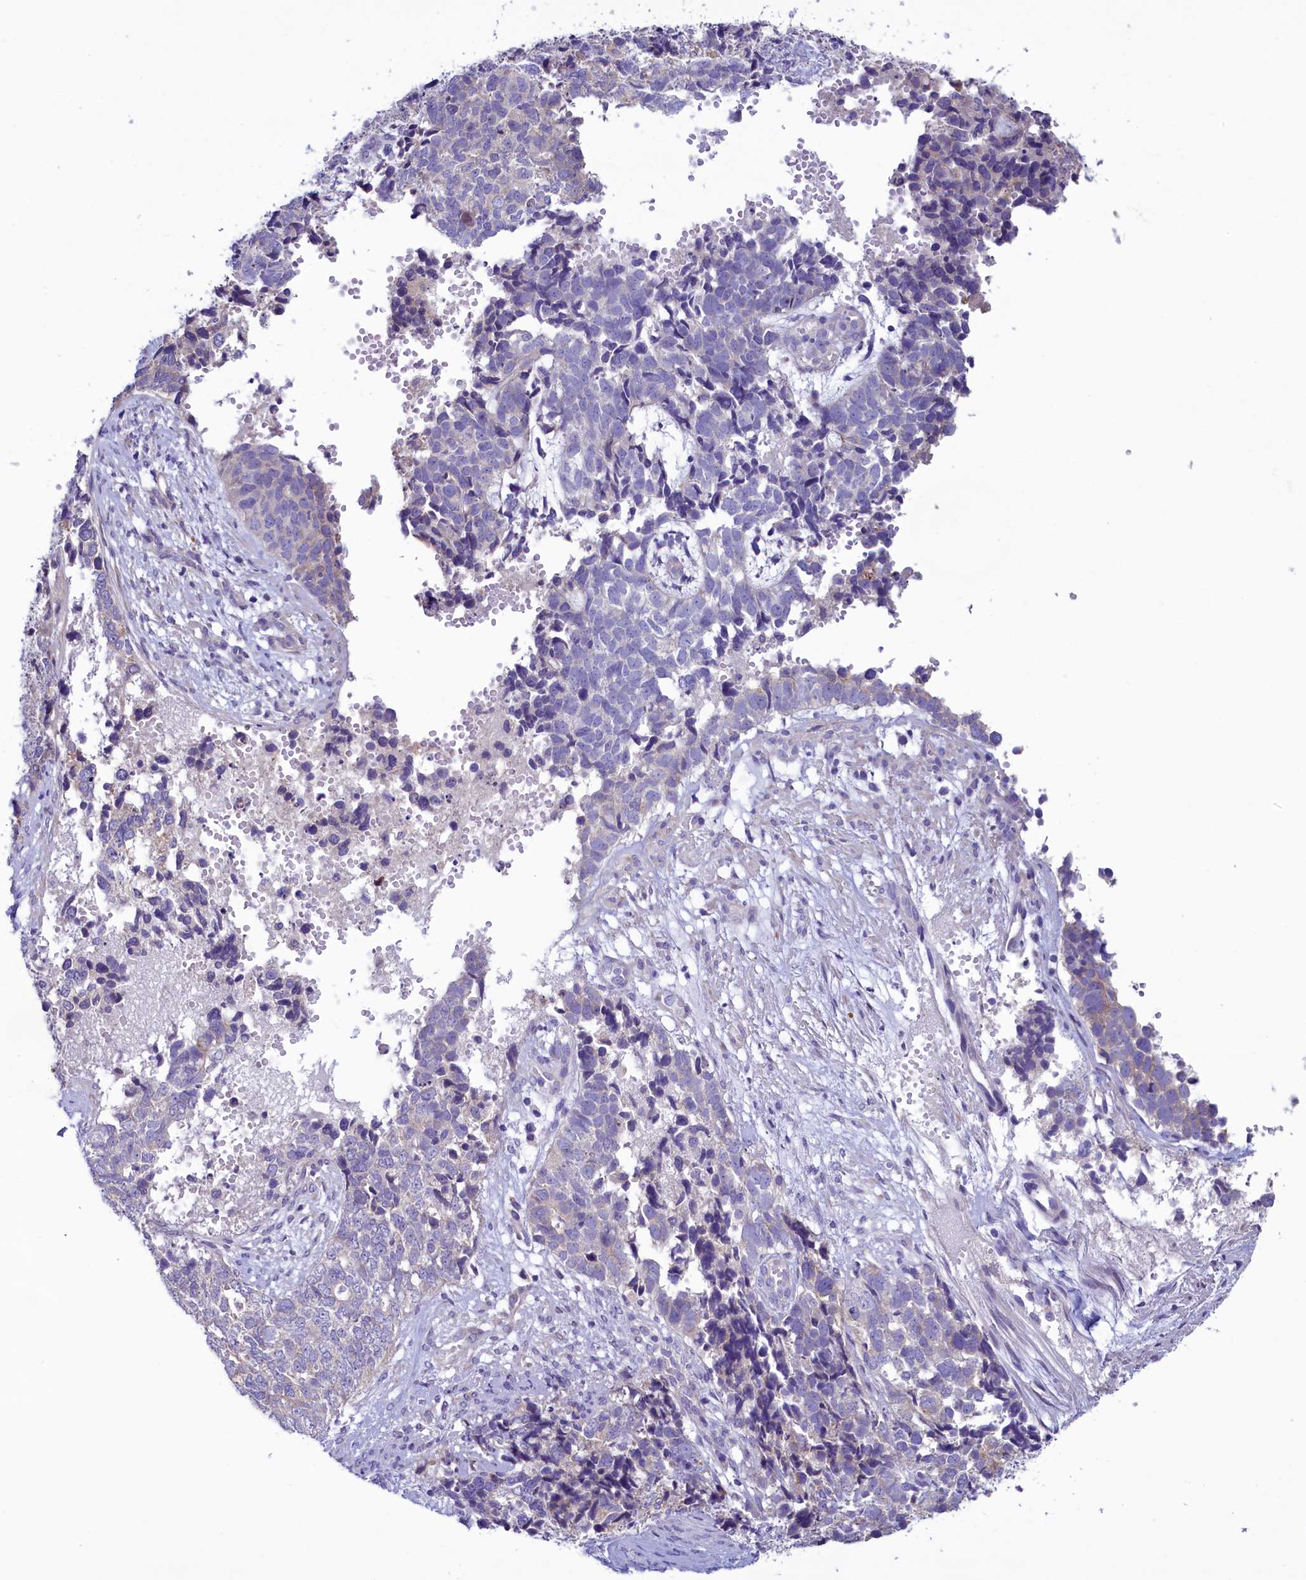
{"staining": {"intensity": "negative", "quantity": "none", "location": "none"}, "tissue": "cervical cancer", "cell_type": "Tumor cells", "image_type": "cancer", "snomed": [{"axis": "morphology", "description": "Squamous cell carcinoma, NOS"}, {"axis": "topography", "description": "Cervix"}], "caption": "Immunohistochemical staining of cervical cancer reveals no significant staining in tumor cells. Nuclei are stained in blue.", "gene": "KRBOX5", "patient": {"sex": "female", "age": 63}}